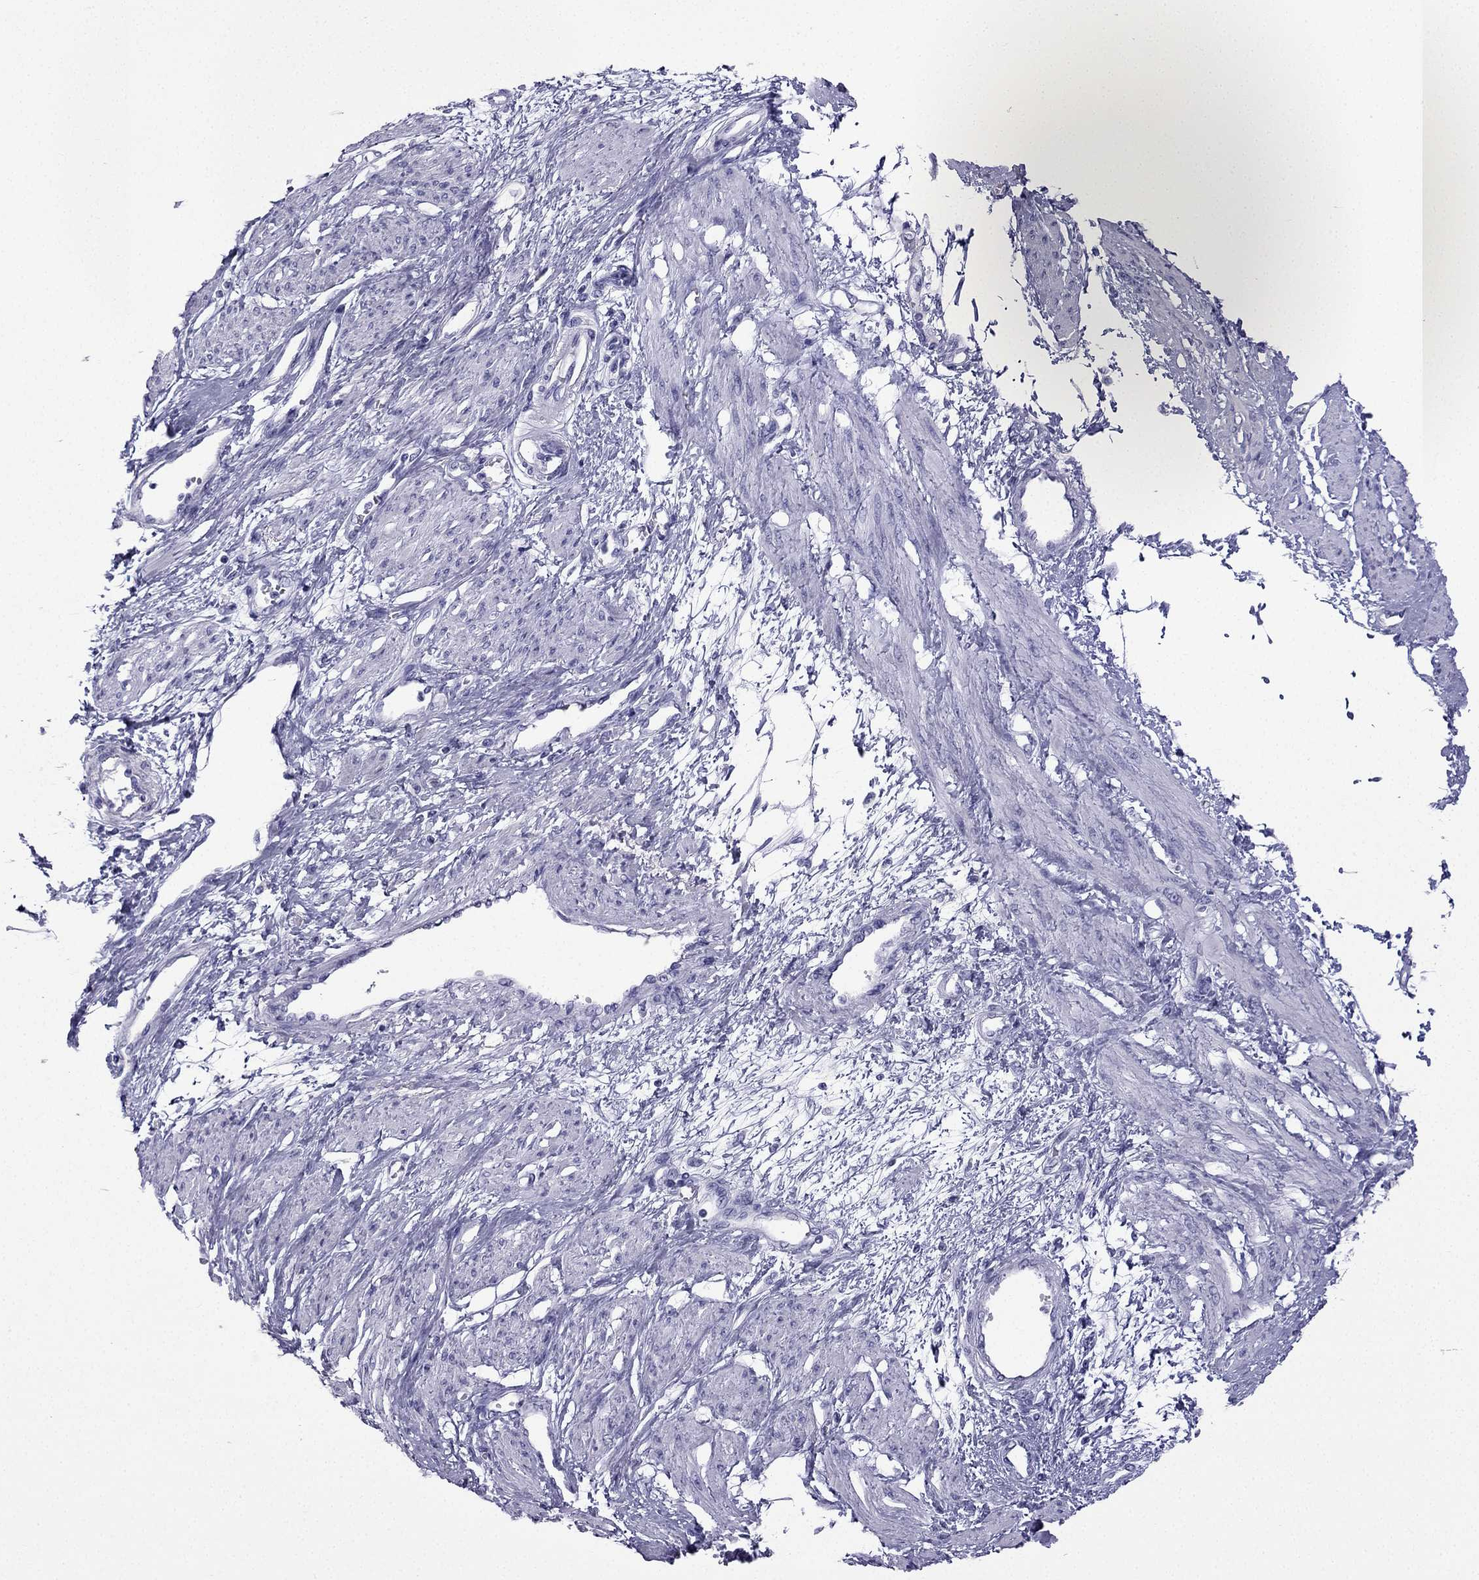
{"staining": {"intensity": "negative", "quantity": "none", "location": "none"}, "tissue": "smooth muscle", "cell_type": "Smooth muscle cells", "image_type": "normal", "snomed": [{"axis": "morphology", "description": "Normal tissue, NOS"}, {"axis": "topography", "description": "Smooth muscle"}, {"axis": "topography", "description": "Uterus"}], "caption": "Protein analysis of benign smooth muscle shows no significant staining in smooth muscle cells.", "gene": "GJA8", "patient": {"sex": "female", "age": 39}}